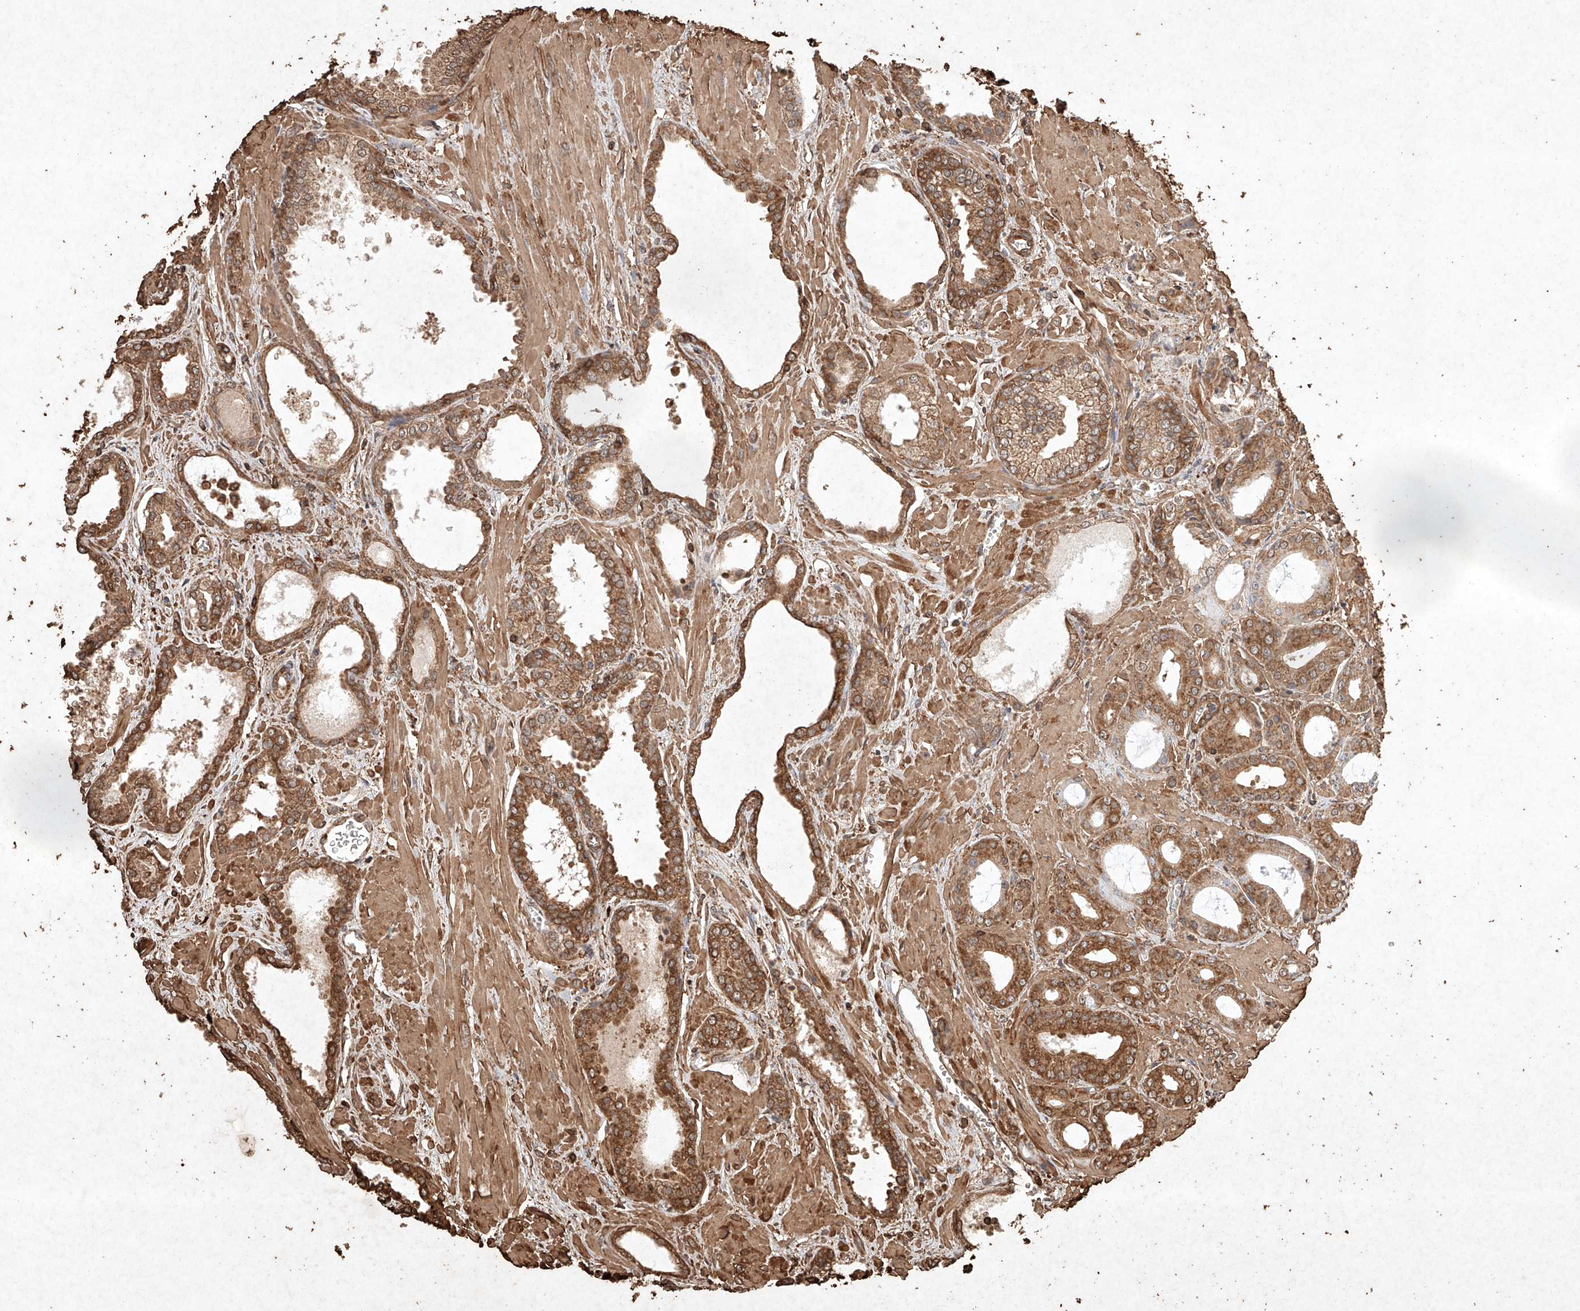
{"staining": {"intensity": "moderate", "quantity": ">75%", "location": "cytoplasmic/membranous"}, "tissue": "prostate cancer", "cell_type": "Tumor cells", "image_type": "cancer", "snomed": [{"axis": "morphology", "description": "Adenocarcinoma, Low grade"}, {"axis": "topography", "description": "Prostate"}], "caption": "Immunohistochemistry (DAB) staining of human prostate cancer shows moderate cytoplasmic/membranous protein positivity in about >75% of tumor cells.", "gene": "M6PR", "patient": {"sex": "male", "age": 67}}